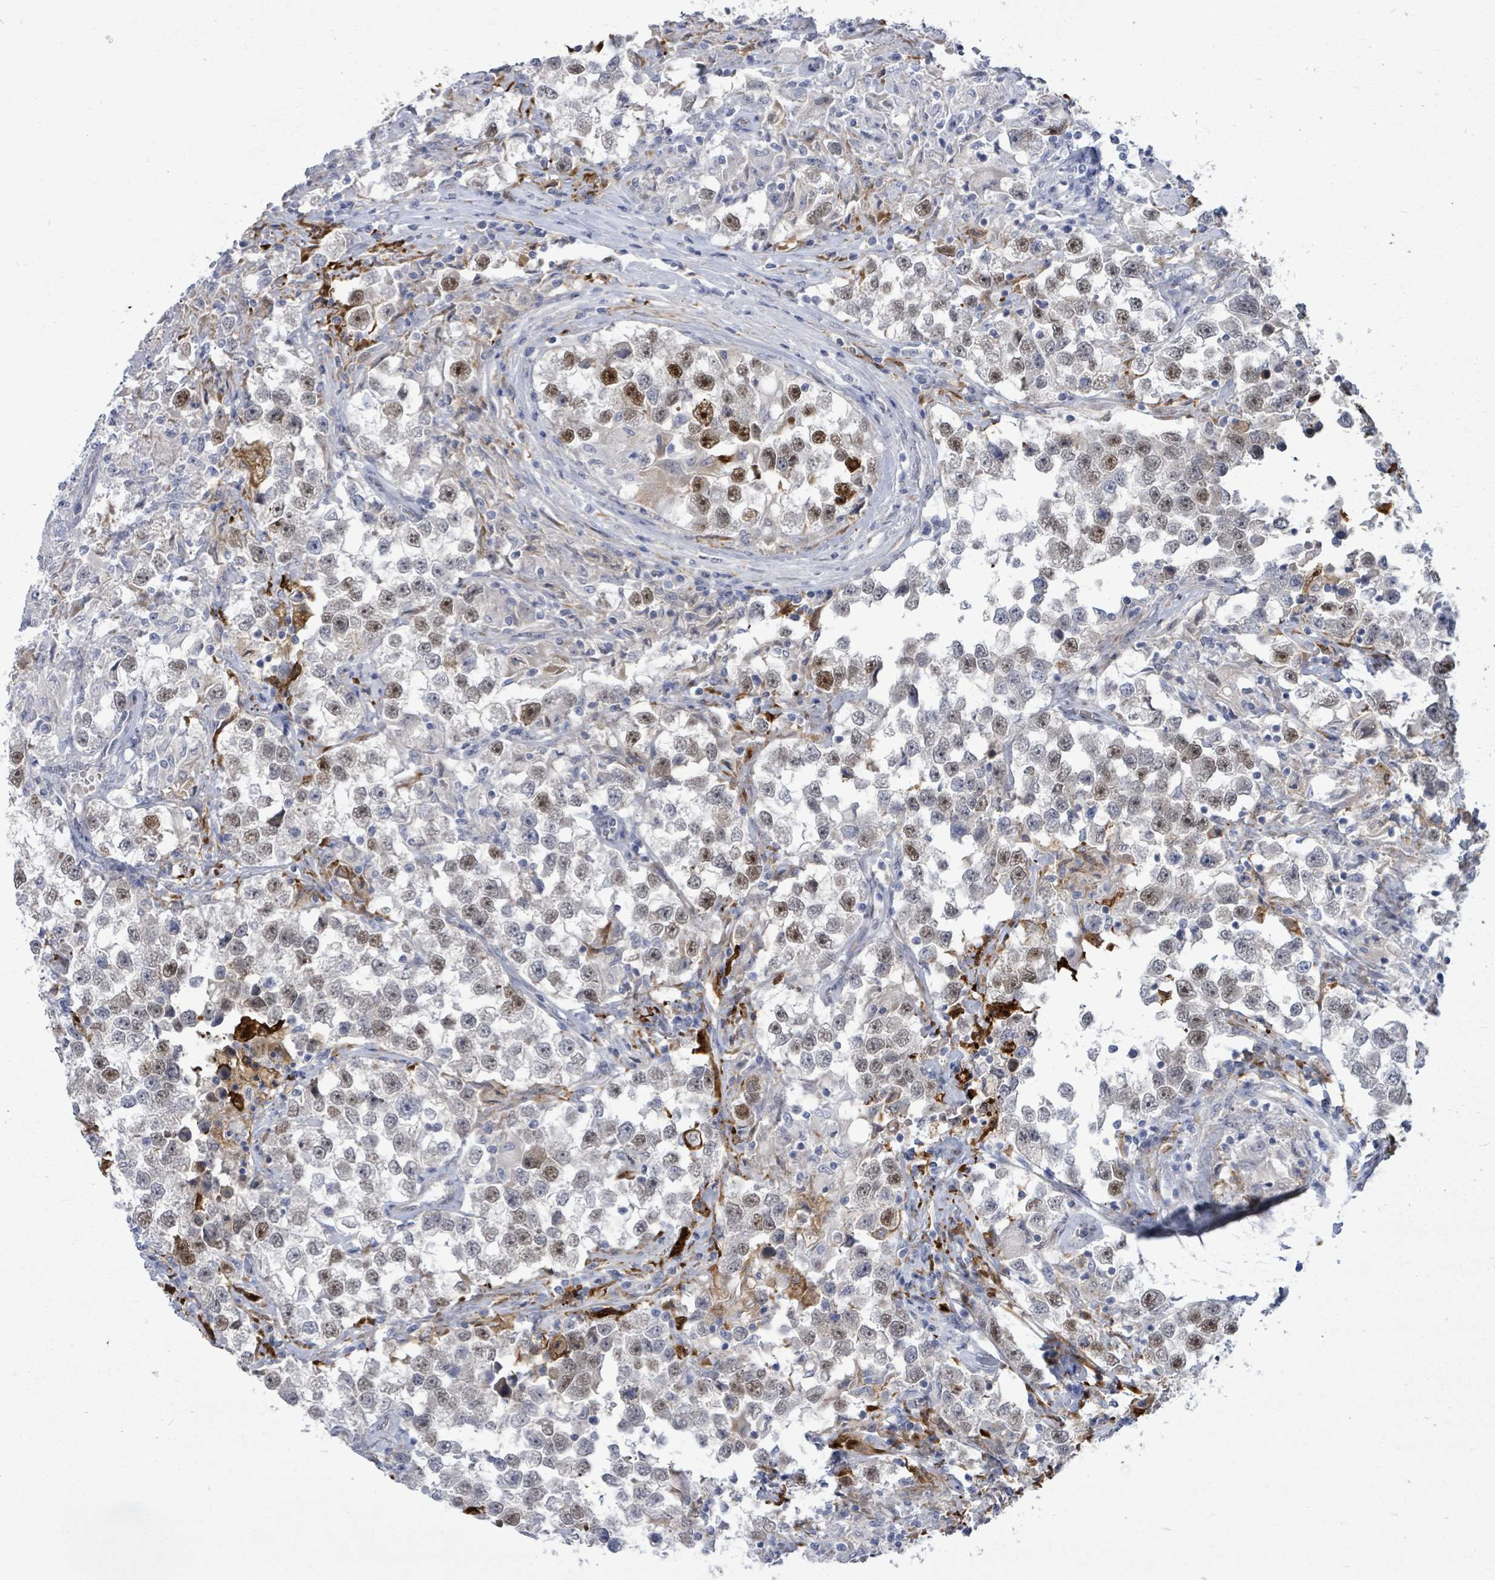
{"staining": {"intensity": "strong", "quantity": "<25%", "location": "nuclear"}, "tissue": "testis cancer", "cell_type": "Tumor cells", "image_type": "cancer", "snomed": [{"axis": "morphology", "description": "Seminoma, NOS"}, {"axis": "topography", "description": "Testis"}], "caption": "A brown stain highlights strong nuclear expression of a protein in testis cancer tumor cells.", "gene": "CT45A5", "patient": {"sex": "male", "age": 46}}